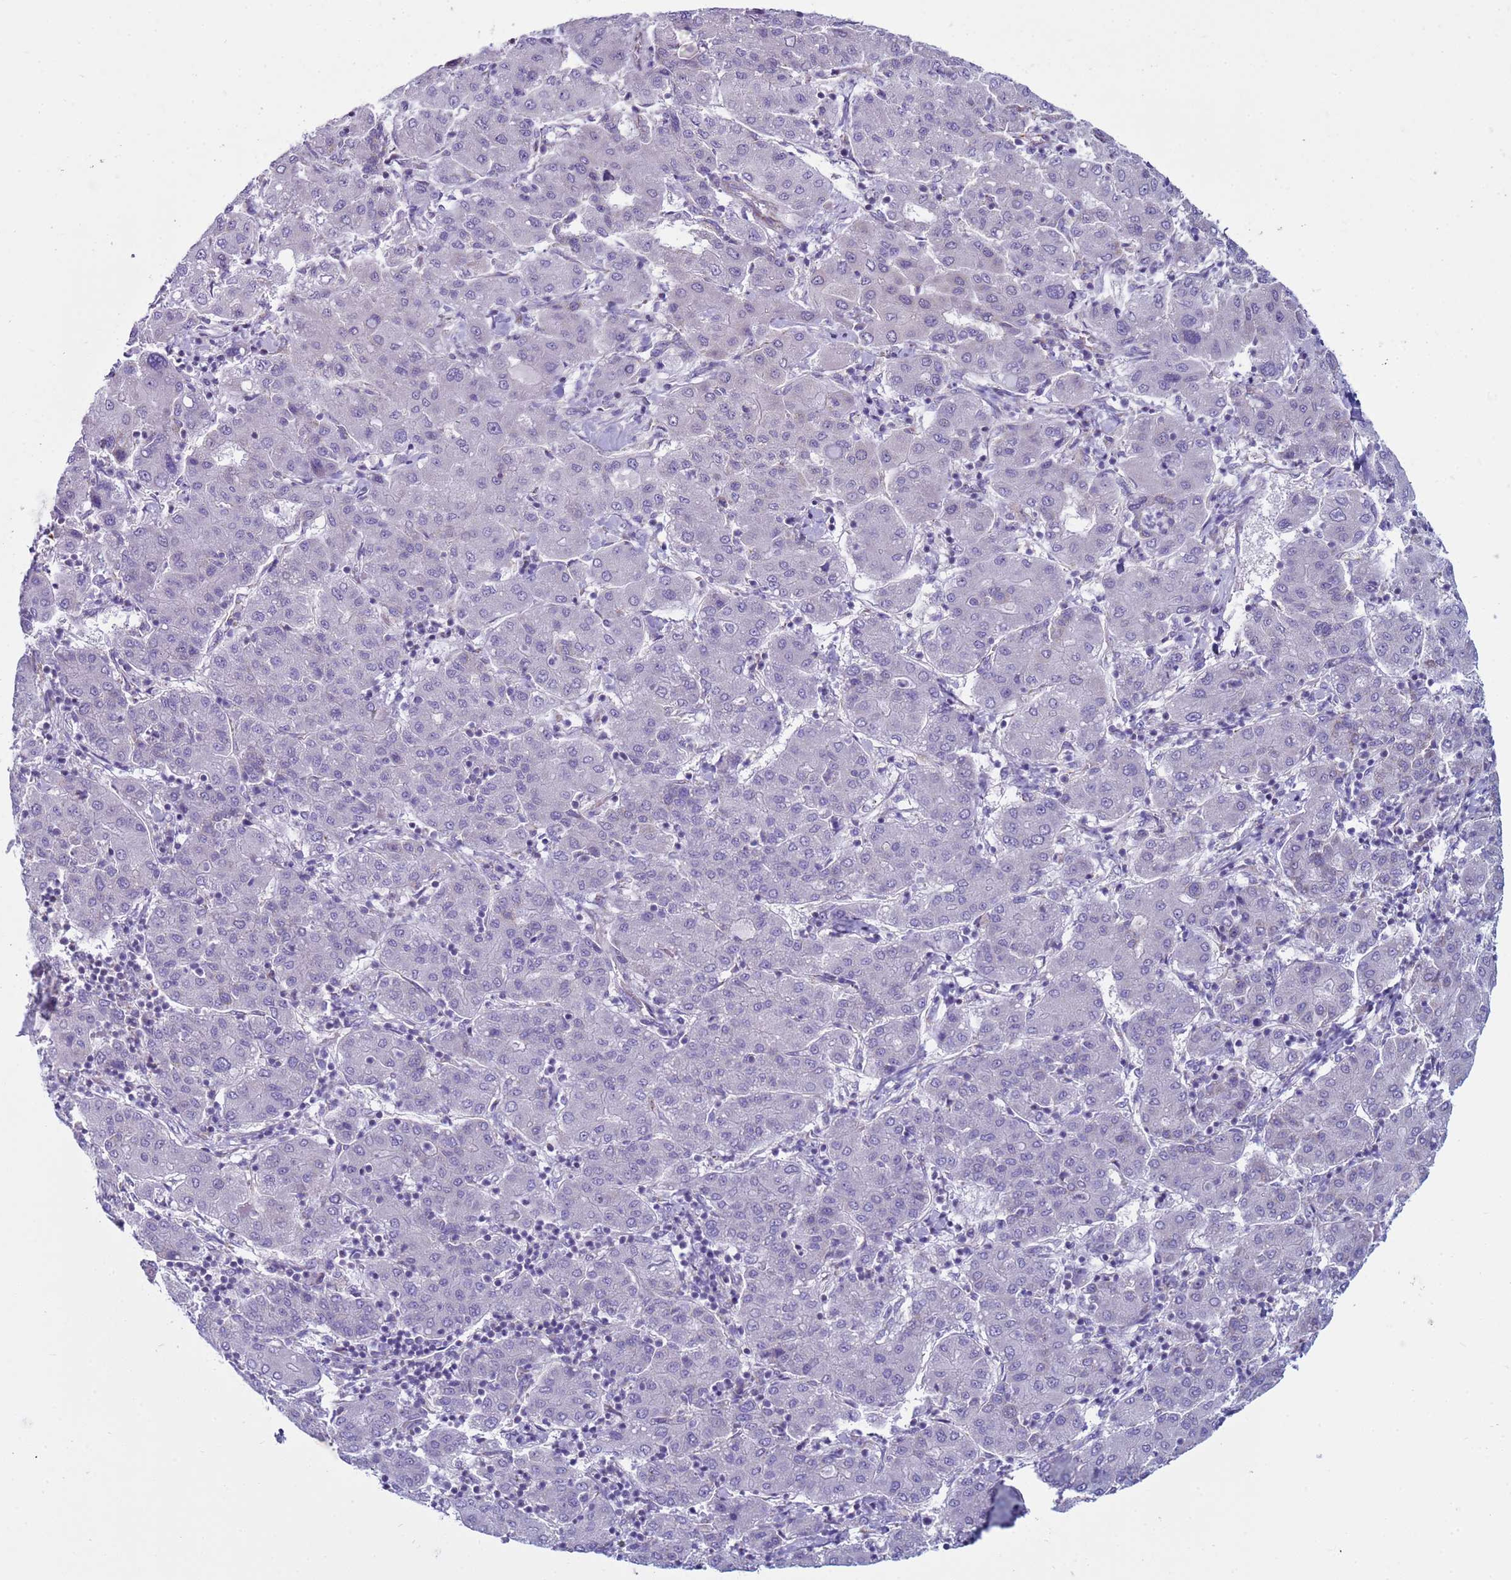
{"staining": {"intensity": "negative", "quantity": "none", "location": "none"}, "tissue": "liver cancer", "cell_type": "Tumor cells", "image_type": "cancer", "snomed": [{"axis": "morphology", "description": "Carcinoma, Hepatocellular, NOS"}, {"axis": "topography", "description": "Liver"}], "caption": "Immunohistochemical staining of liver cancer shows no significant expression in tumor cells.", "gene": "NCALD", "patient": {"sex": "male", "age": 65}}